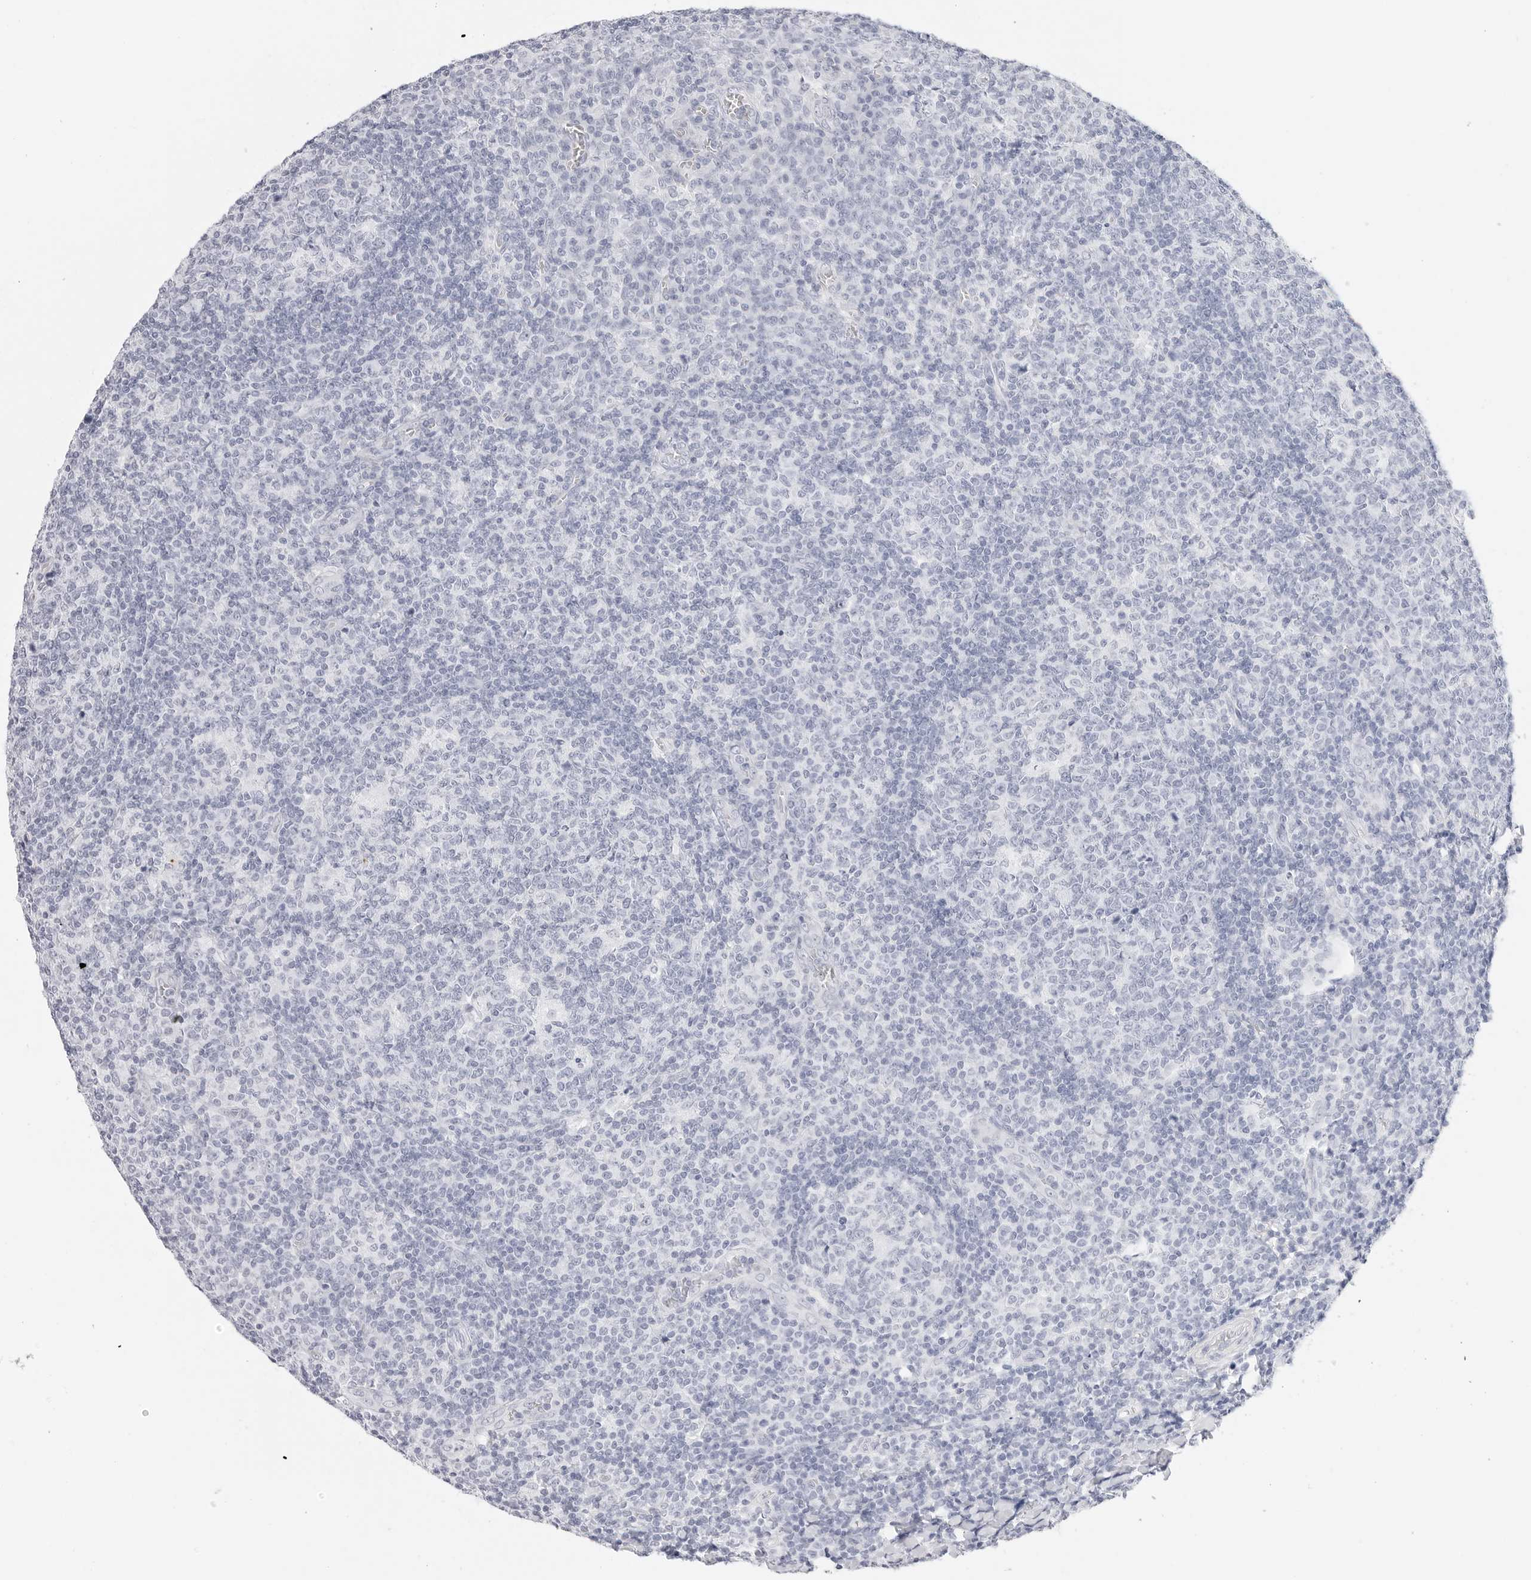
{"staining": {"intensity": "negative", "quantity": "none", "location": "none"}, "tissue": "tonsil", "cell_type": "Germinal center cells", "image_type": "normal", "snomed": [{"axis": "morphology", "description": "Normal tissue, NOS"}, {"axis": "topography", "description": "Tonsil"}], "caption": "Image shows no protein expression in germinal center cells of unremarkable tonsil.", "gene": "TFF2", "patient": {"sex": "female", "age": 19}}